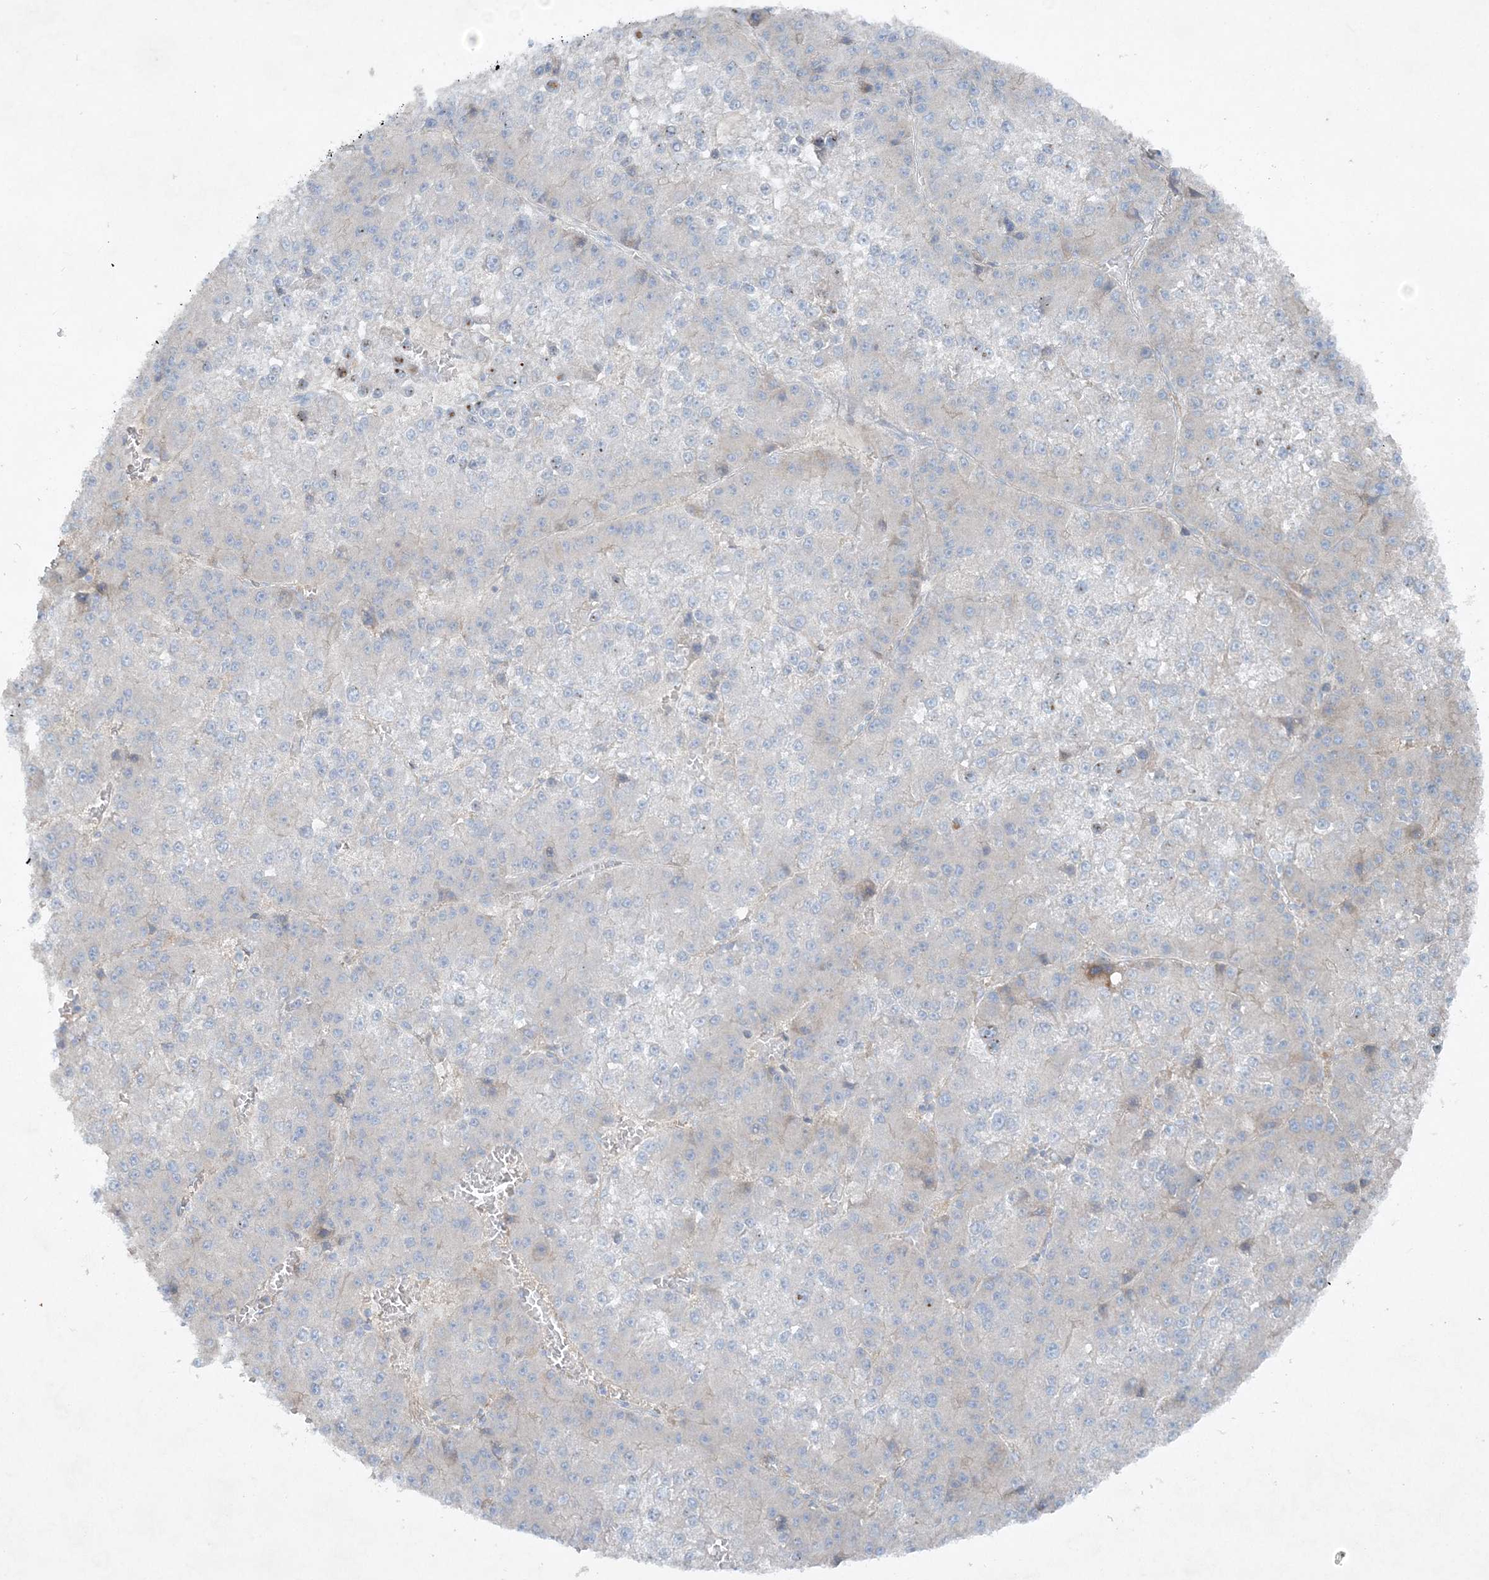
{"staining": {"intensity": "negative", "quantity": "none", "location": "none"}, "tissue": "liver cancer", "cell_type": "Tumor cells", "image_type": "cancer", "snomed": [{"axis": "morphology", "description": "Carcinoma, Hepatocellular, NOS"}, {"axis": "topography", "description": "Liver"}], "caption": "An IHC photomicrograph of liver hepatocellular carcinoma is shown. There is no staining in tumor cells of liver hepatocellular carcinoma. (DAB (3,3'-diaminobenzidine) immunohistochemistry visualized using brightfield microscopy, high magnification).", "gene": "ATP11A", "patient": {"sex": "female", "age": 73}}